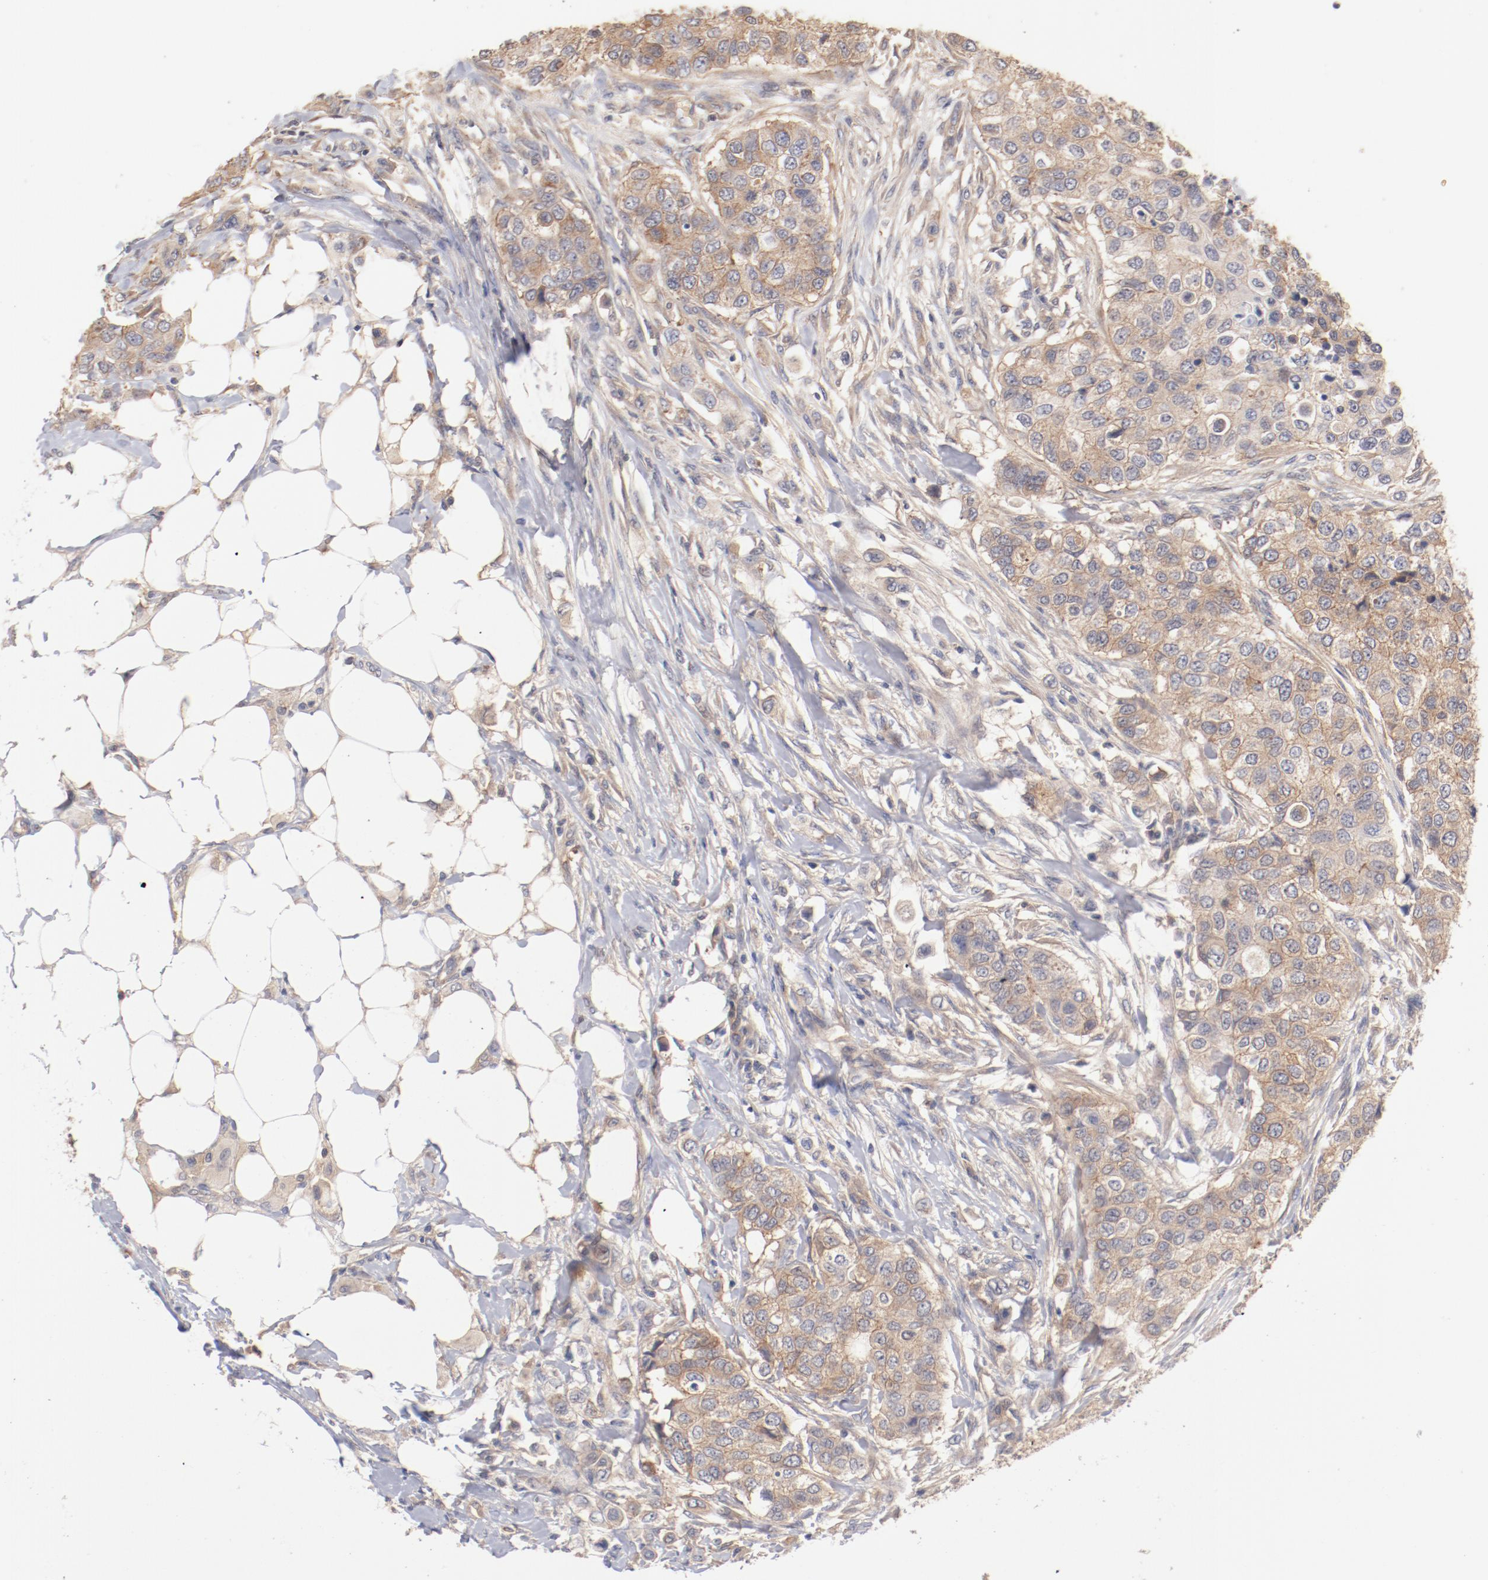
{"staining": {"intensity": "moderate", "quantity": ">75%", "location": "cytoplasmic/membranous"}, "tissue": "breast cancer", "cell_type": "Tumor cells", "image_type": "cancer", "snomed": [{"axis": "morphology", "description": "Normal tissue, NOS"}, {"axis": "morphology", "description": "Duct carcinoma"}, {"axis": "topography", "description": "Breast"}], "caption": "Moderate cytoplasmic/membranous protein expression is seen in about >75% of tumor cells in breast intraductal carcinoma.", "gene": "SETD3", "patient": {"sex": "female", "age": 49}}